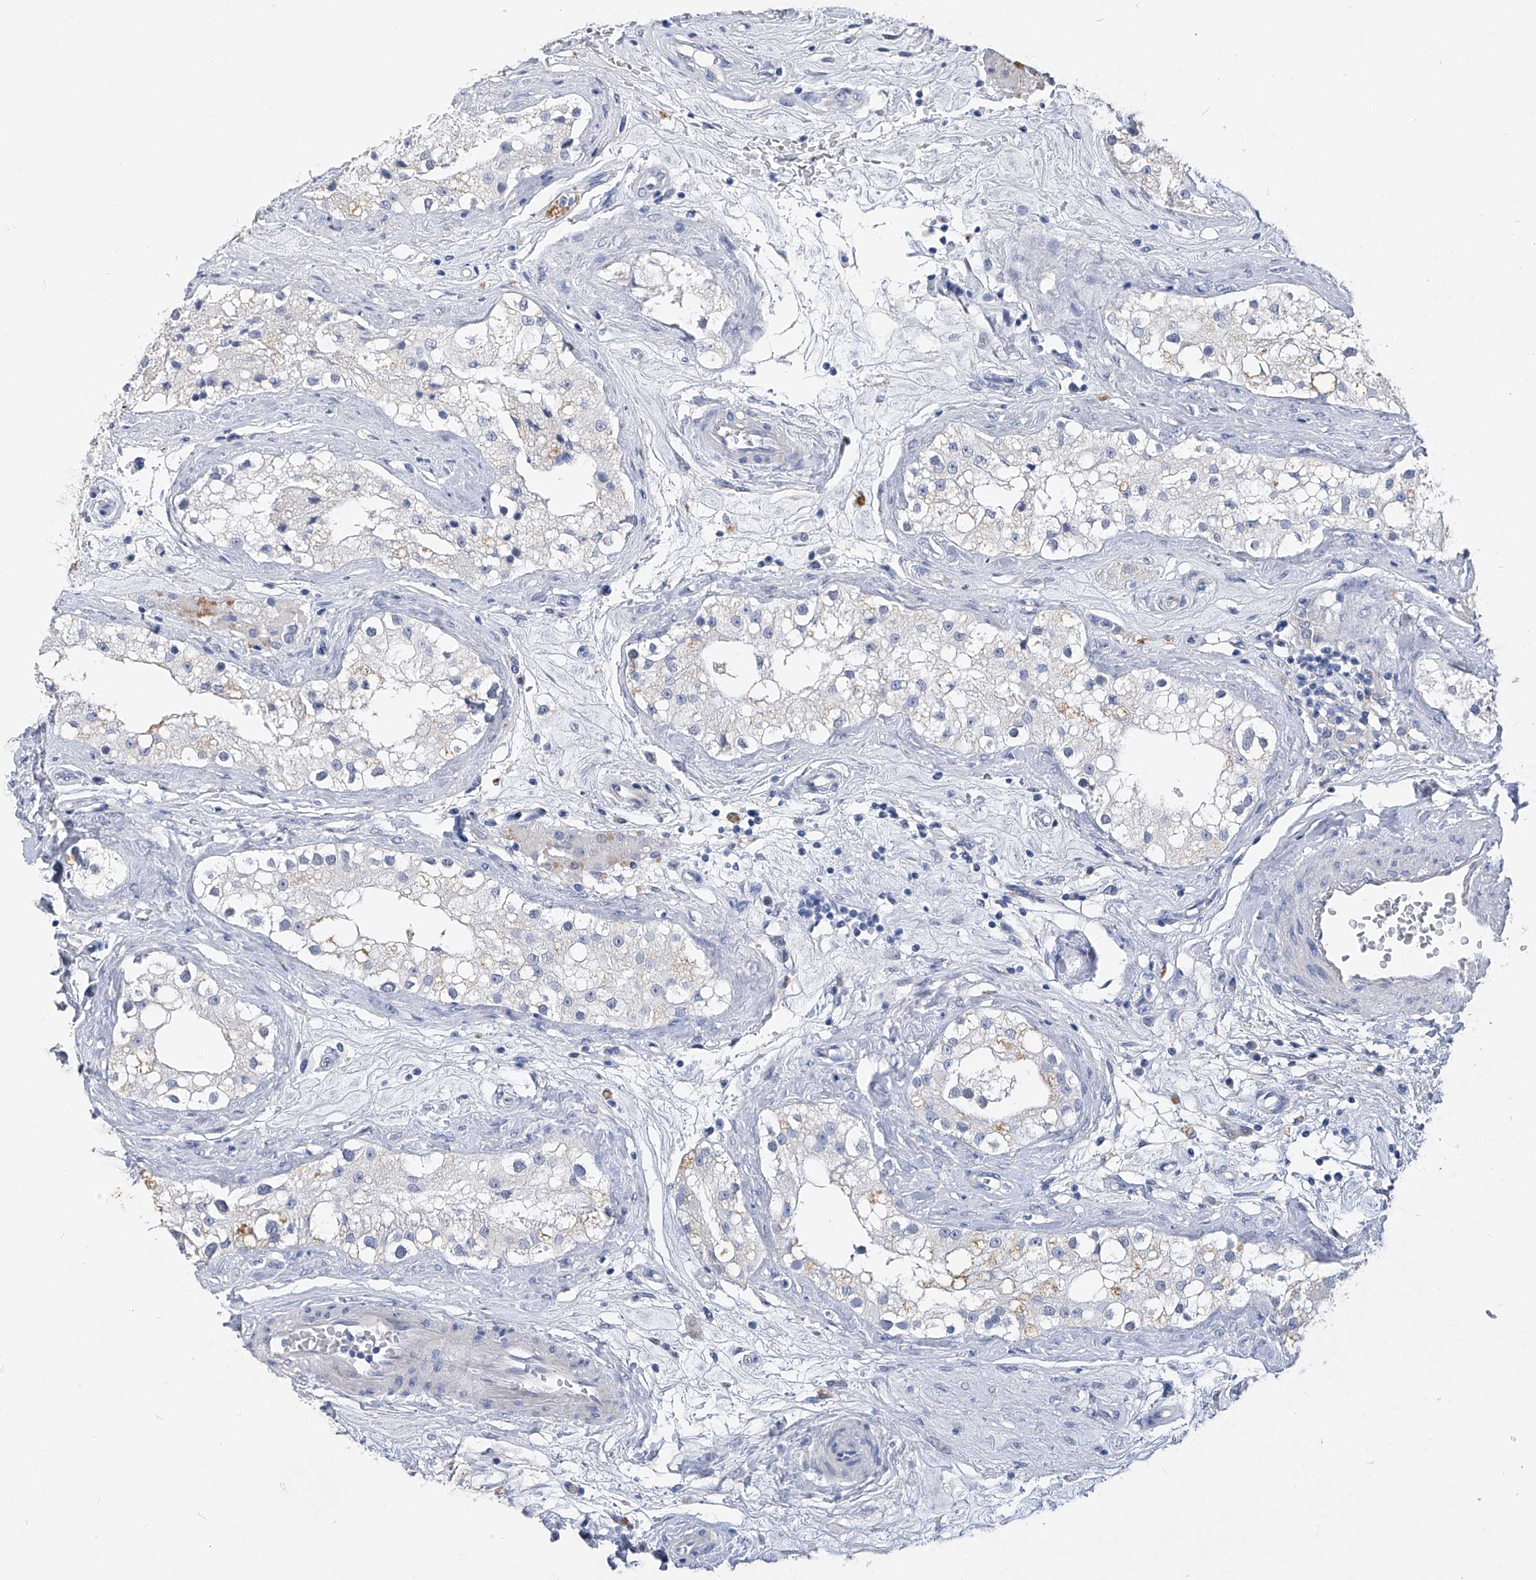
{"staining": {"intensity": "weak", "quantity": "<25%", "location": "cytoplasmic/membranous"}, "tissue": "testis", "cell_type": "Cells in seminiferous ducts", "image_type": "normal", "snomed": [{"axis": "morphology", "description": "Normal tissue, NOS"}, {"axis": "topography", "description": "Testis"}], "caption": "Photomicrograph shows no significant protein expression in cells in seminiferous ducts of normal testis. (Stains: DAB (3,3'-diaminobenzidine) immunohistochemistry with hematoxylin counter stain, Microscopy: brightfield microscopy at high magnification).", "gene": "ADRA1A", "patient": {"sex": "male", "age": 84}}